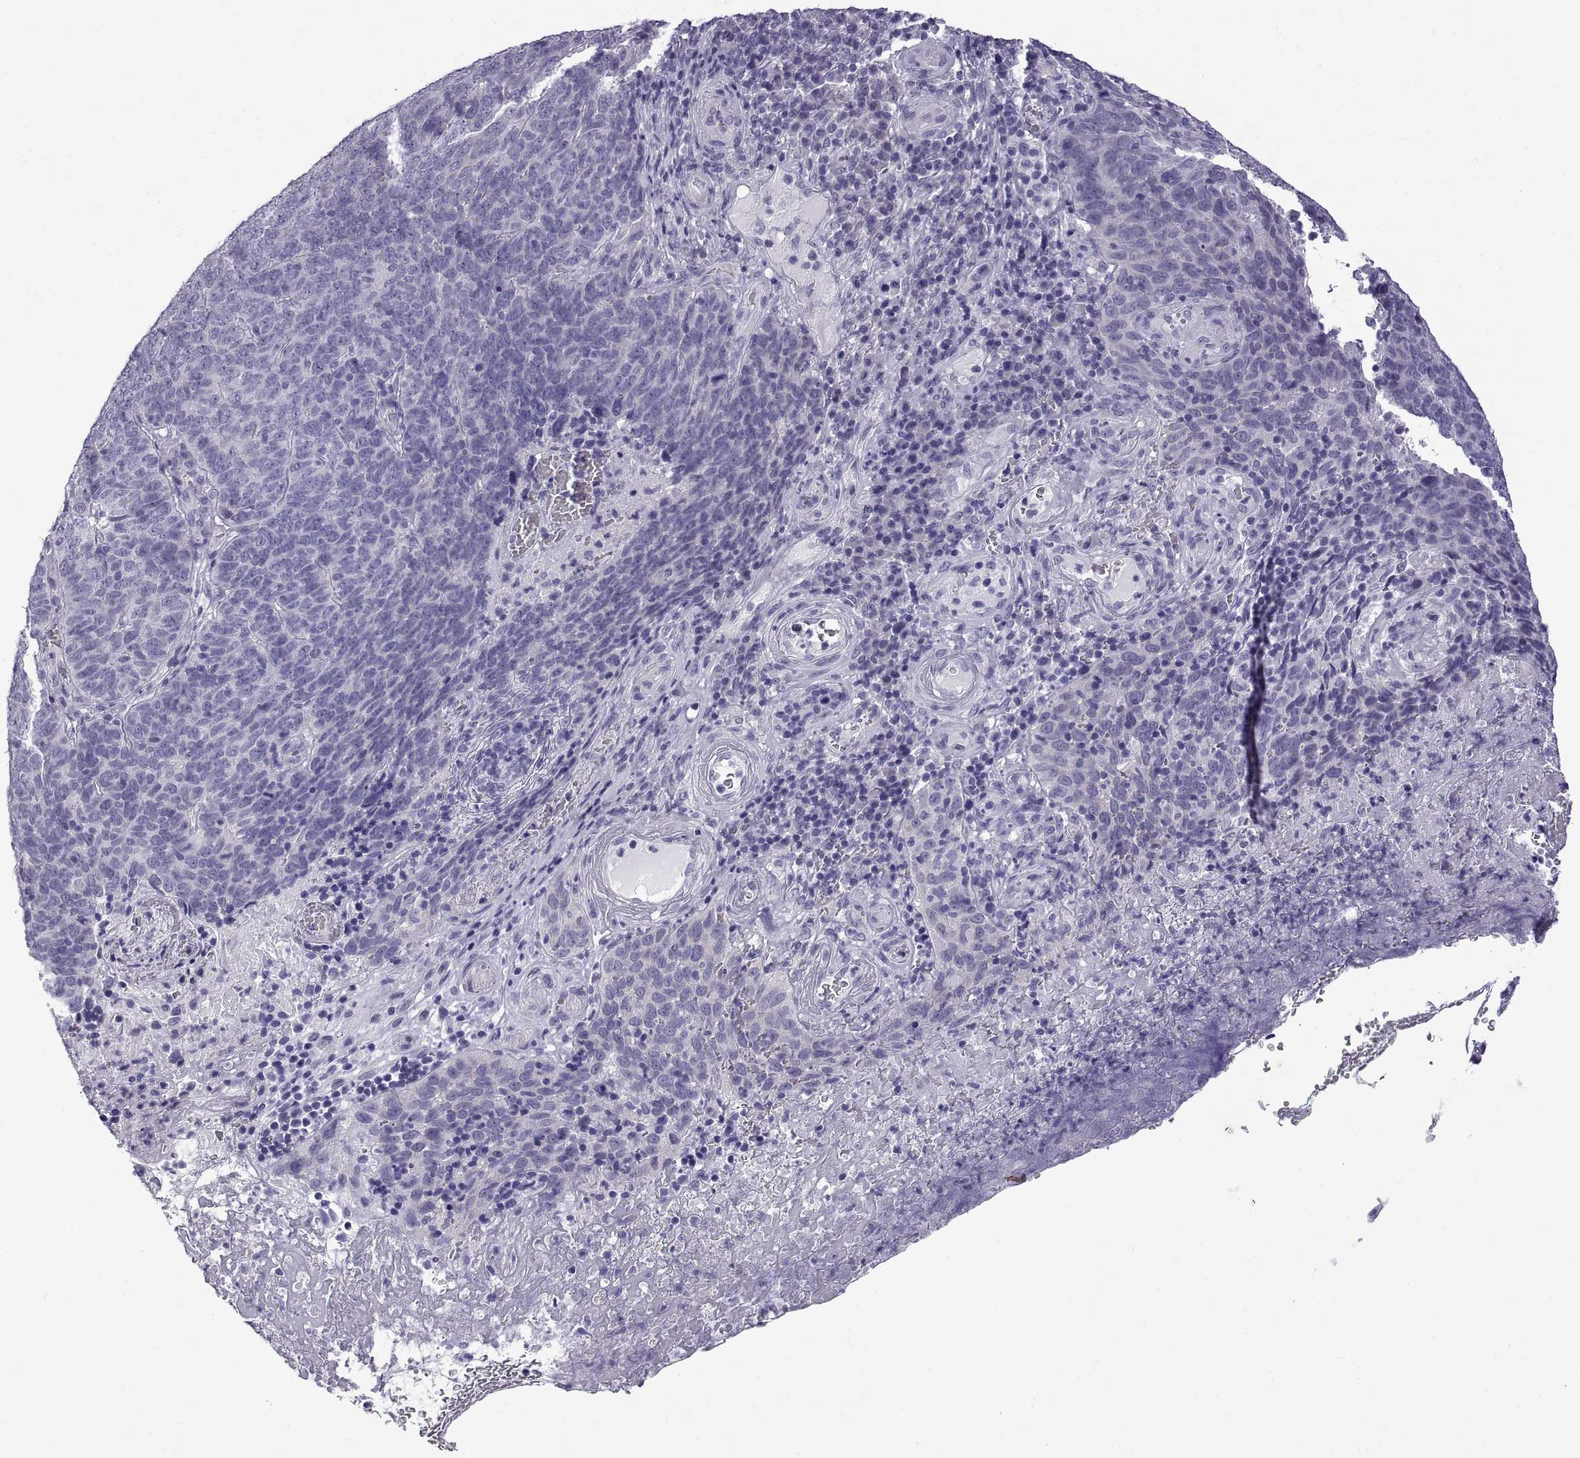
{"staining": {"intensity": "negative", "quantity": "none", "location": "none"}, "tissue": "skin cancer", "cell_type": "Tumor cells", "image_type": "cancer", "snomed": [{"axis": "morphology", "description": "Squamous cell carcinoma, NOS"}, {"axis": "topography", "description": "Skin"}, {"axis": "topography", "description": "Anal"}], "caption": "Immunohistochemical staining of human squamous cell carcinoma (skin) shows no significant staining in tumor cells.", "gene": "SPDYE1", "patient": {"sex": "female", "age": 51}}